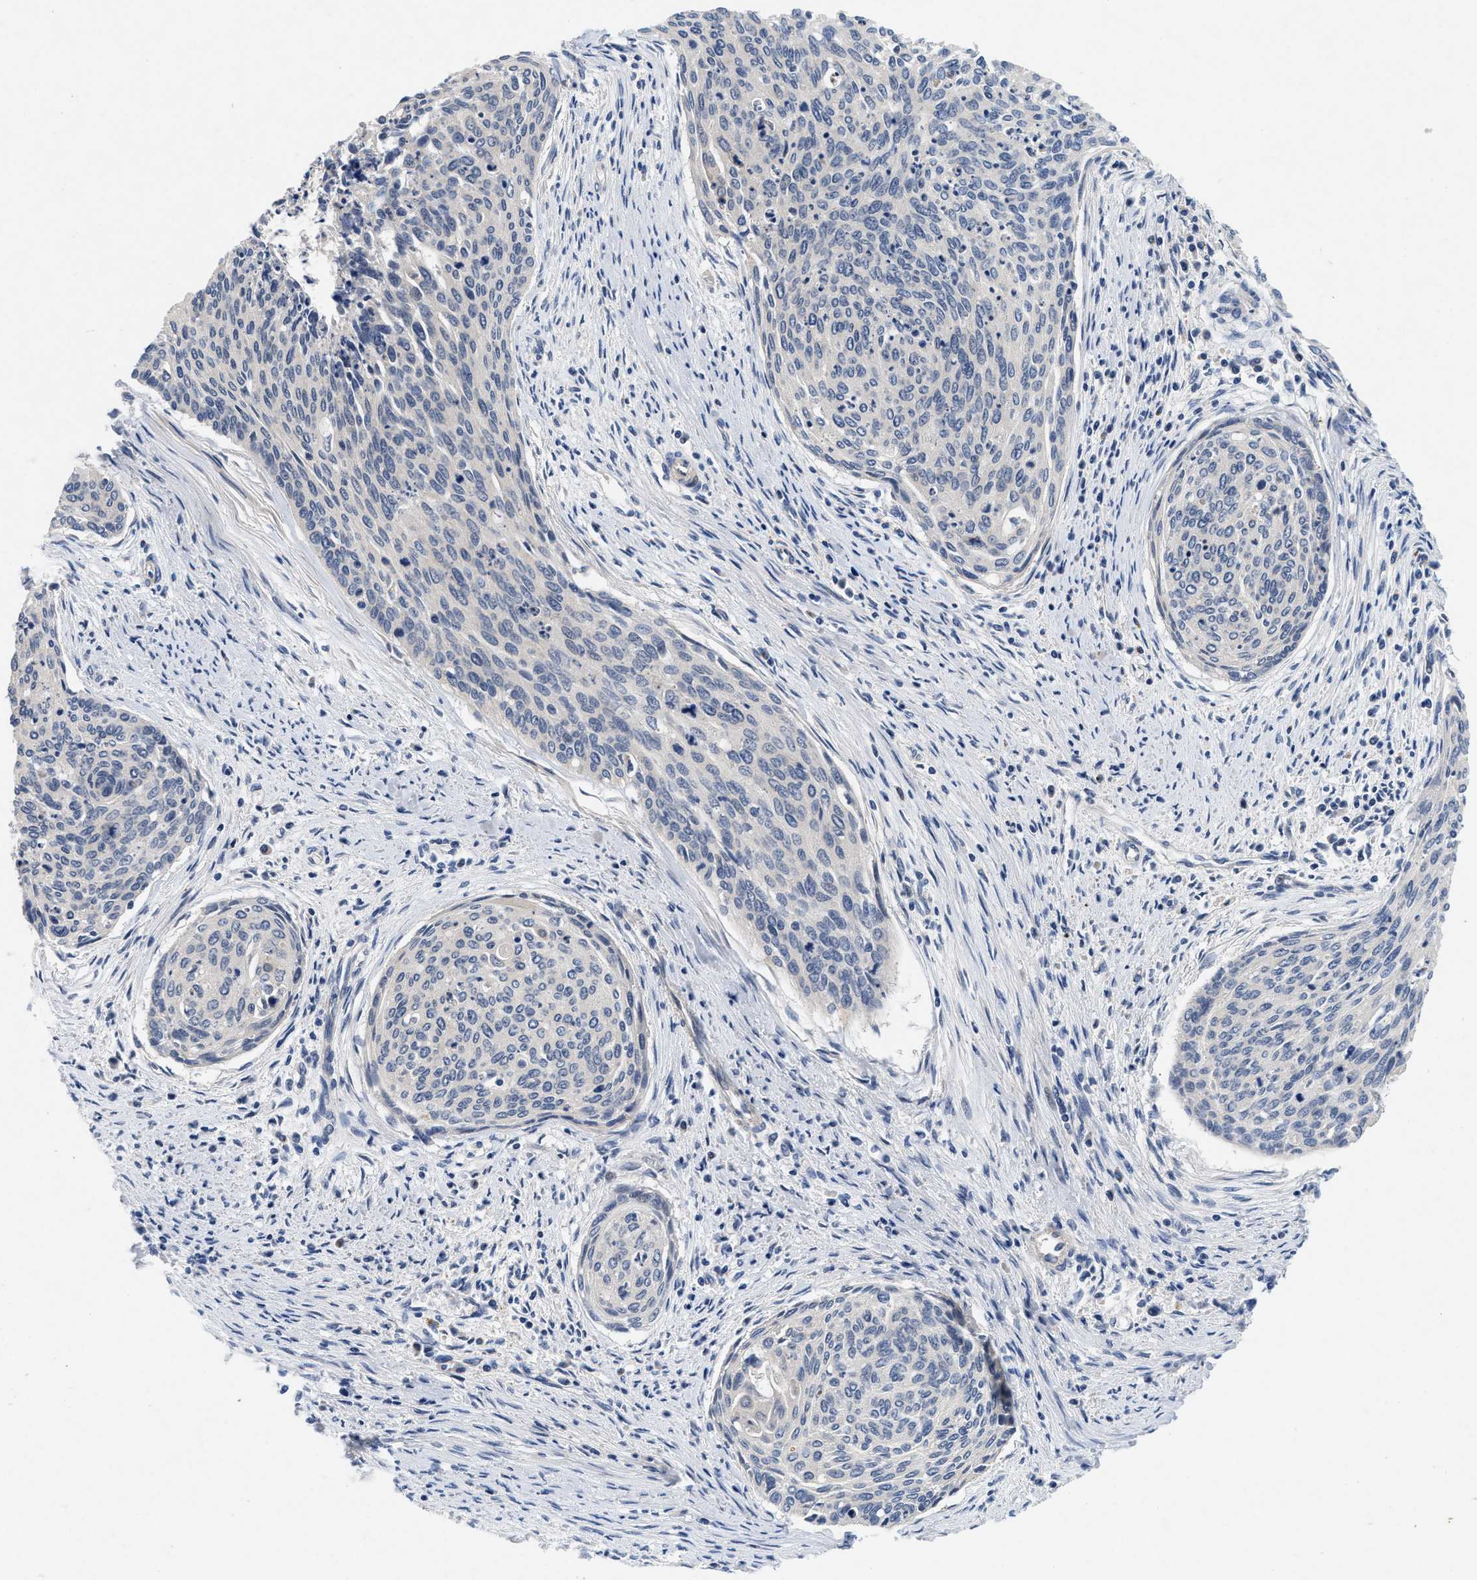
{"staining": {"intensity": "negative", "quantity": "none", "location": "none"}, "tissue": "cervical cancer", "cell_type": "Tumor cells", "image_type": "cancer", "snomed": [{"axis": "morphology", "description": "Squamous cell carcinoma, NOS"}, {"axis": "topography", "description": "Cervix"}], "caption": "Tumor cells are negative for protein expression in human cervical squamous cell carcinoma.", "gene": "PDP1", "patient": {"sex": "female", "age": 55}}